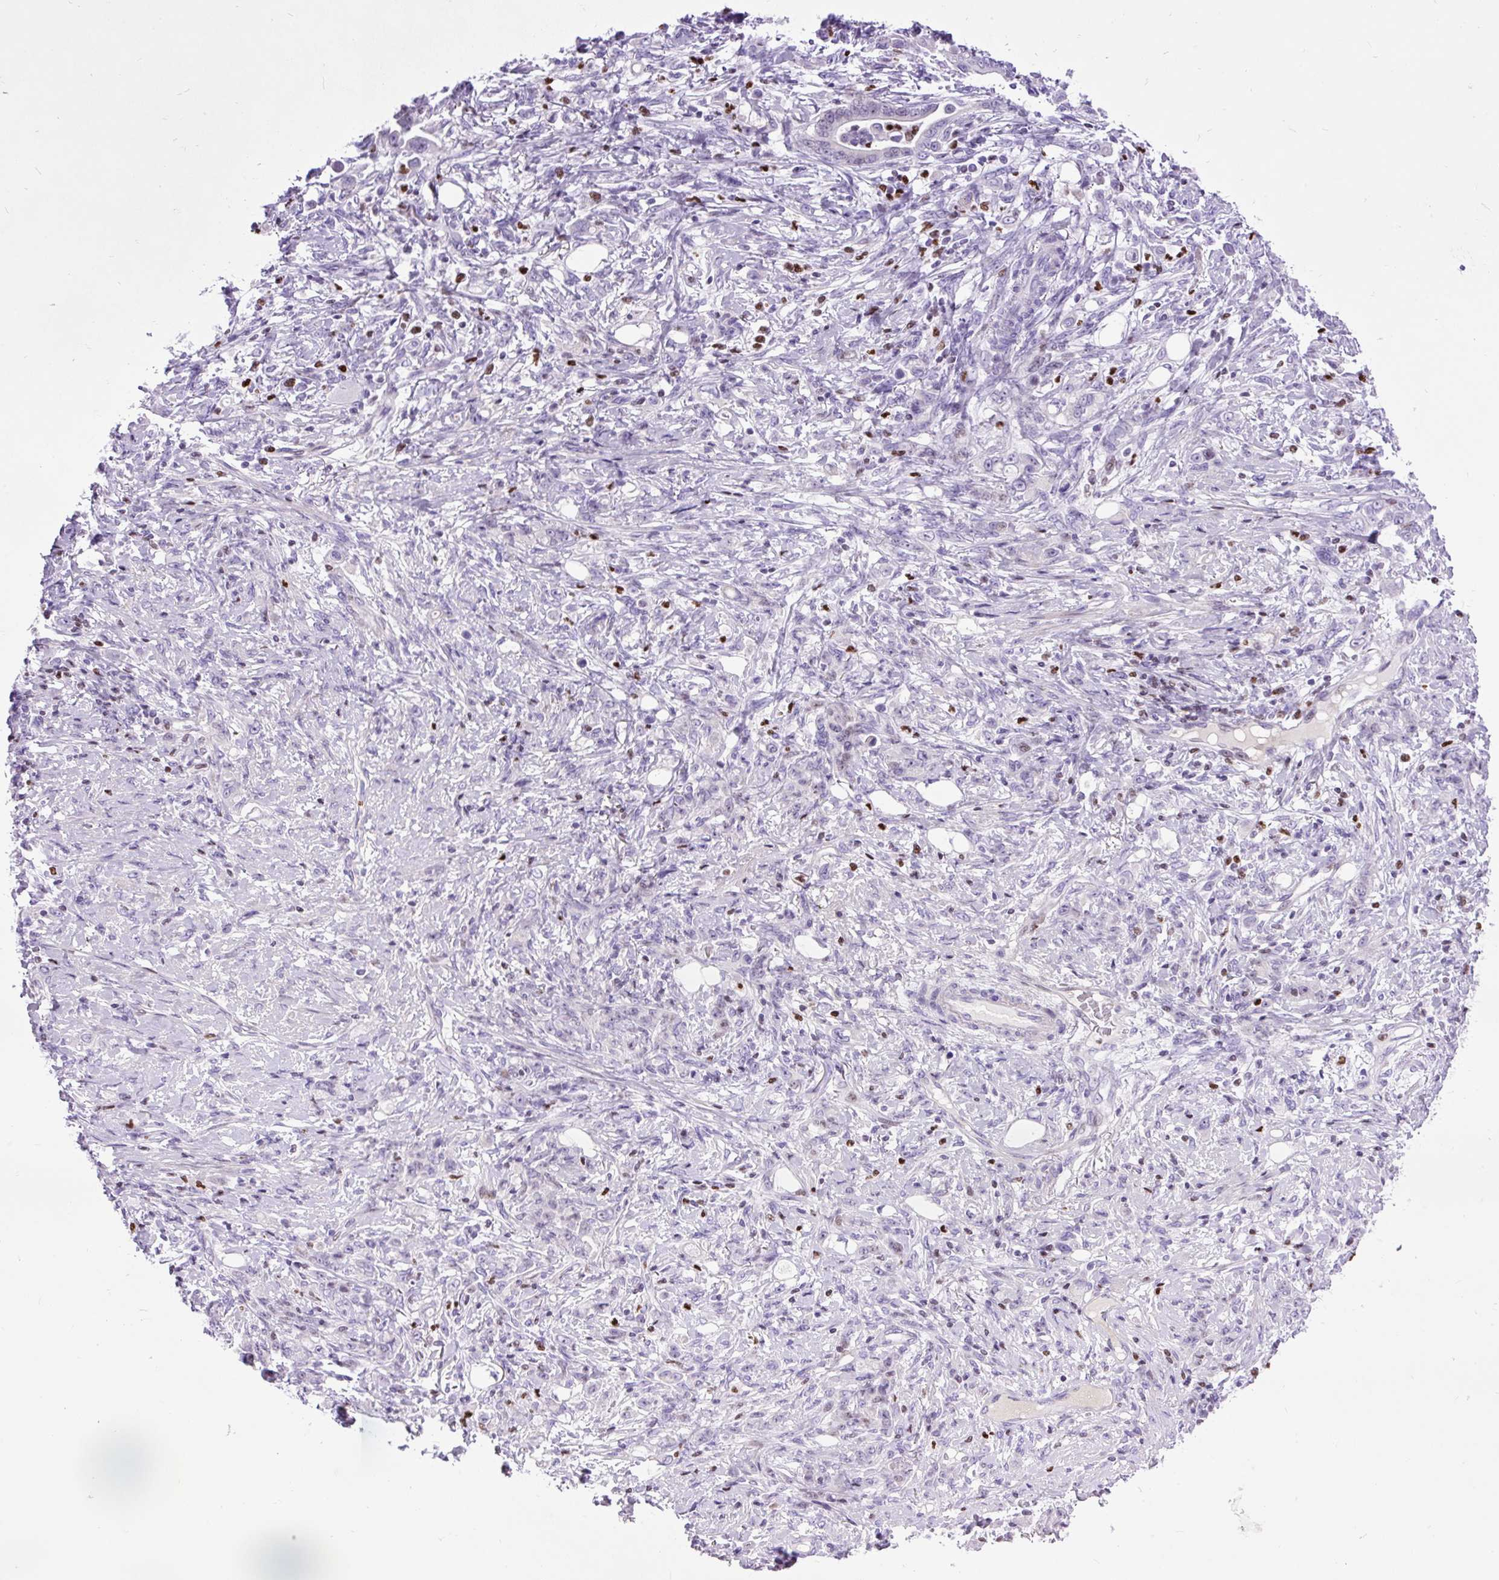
{"staining": {"intensity": "negative", "quantity": "none", "location": "none"}, "tissue": "stomach cancer", "cell_type": "Tumor cells", "image_type": "cancer", "snomed": [{"axis": "morphology", "description": "Adenocarcinoma, NOS"}, {"axis": "topography", "description": "Stomach"}], "caption": "DAB (3,3'-diaminobenzidine) immunohistochemical staining of stomach adenocarcinoma demonstrates no significant expression in tumor cells. (DAB immunohistochemistry, high magnification).", "gene": "SPC24", "patient": {"sex": "female", "age": 79}}